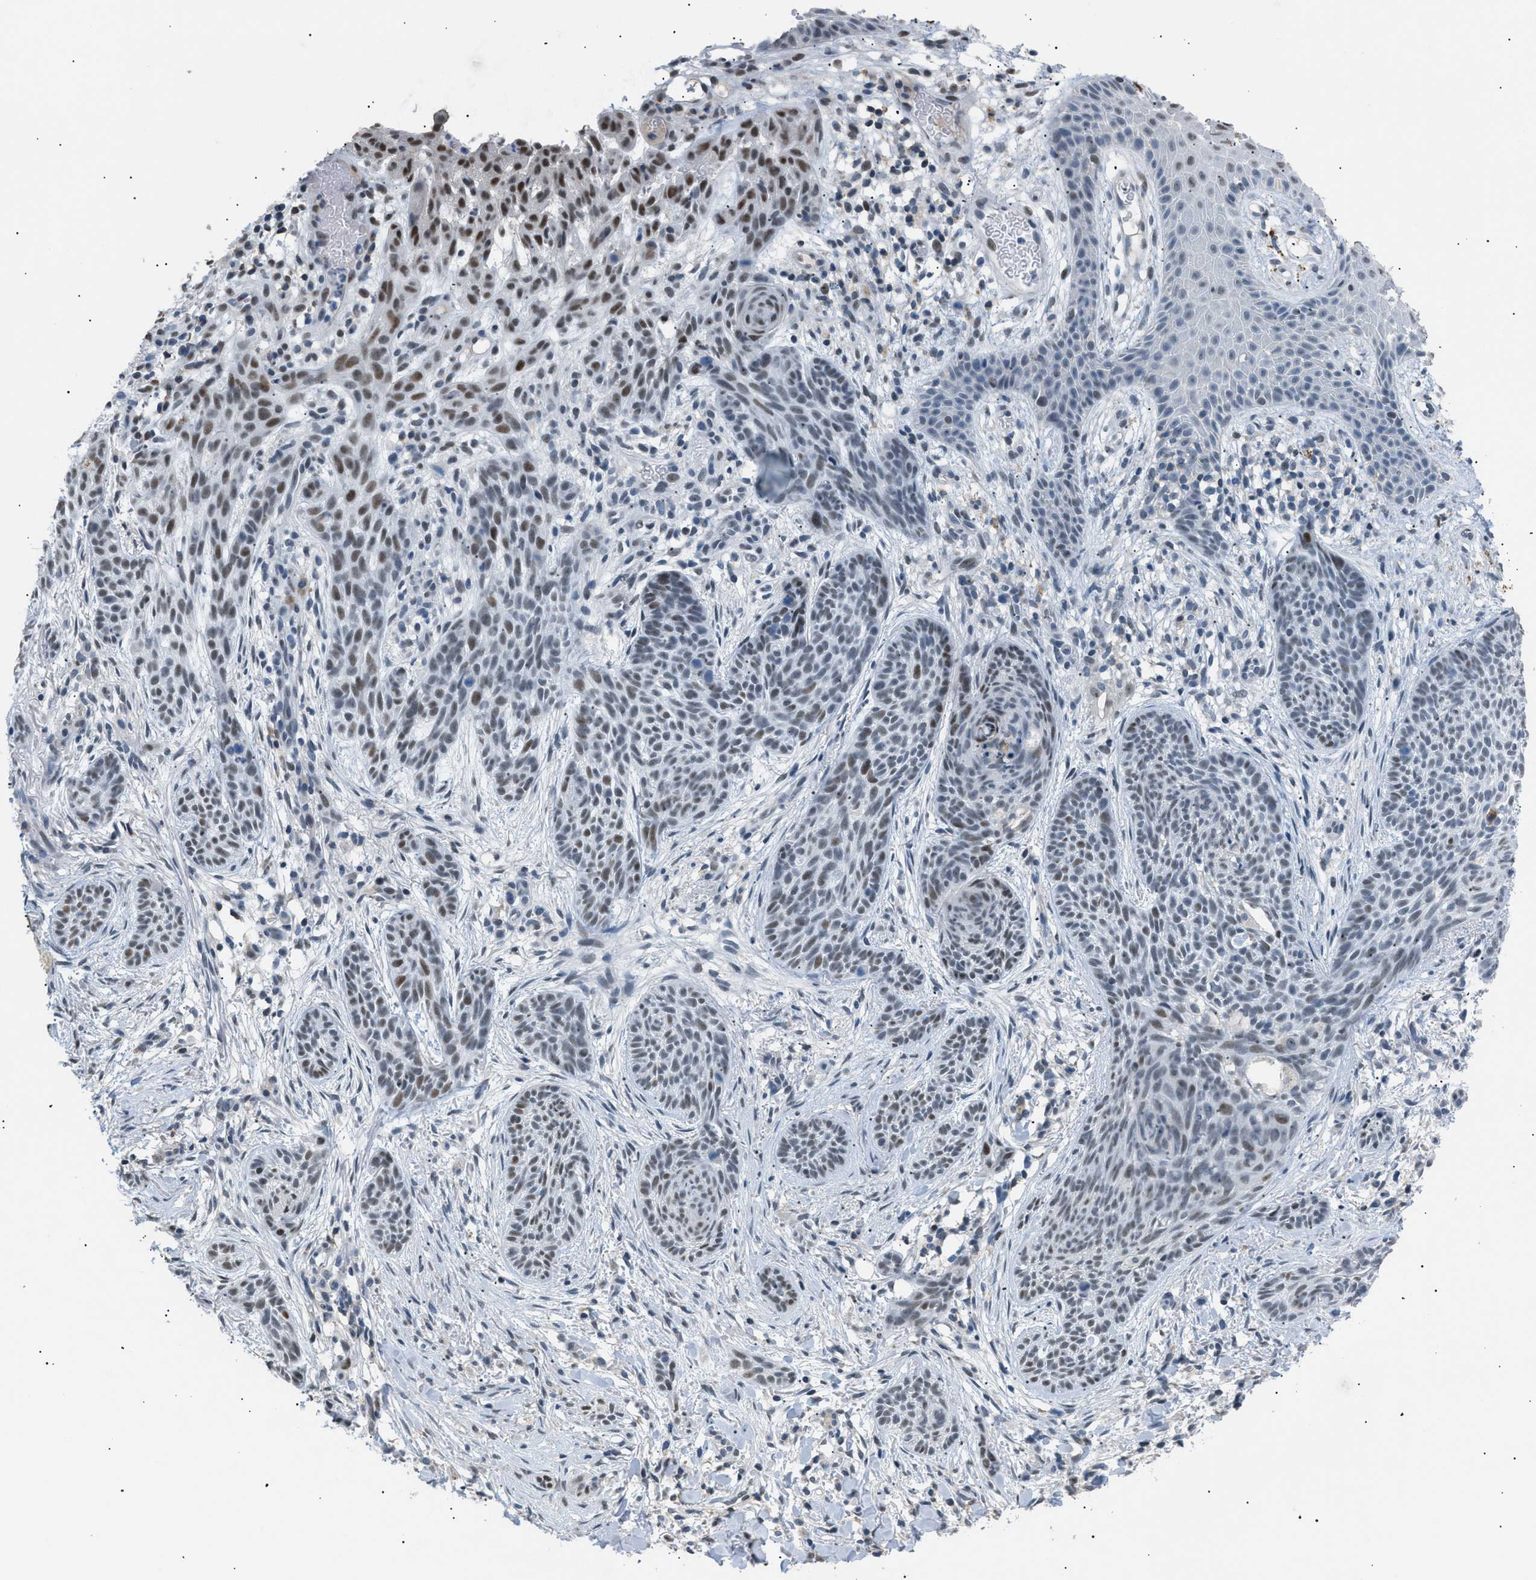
{"staining": {"intensity": "moderate", "quantity": "<25%", "location": "nuclear"}, "tissue": "skin cancer", "cell_type": "Tumor cells", "image_type": "cancer", "snomed": [{"axis": "morphology", "description": "Basal cell carcinoma"}, {"axis": "topography", "description": "Skin"}], "caption": "Immunohistochemical staining of human skin cancer exhibits low levels of moderate nuclear protein staining in approximately <25% of tumor cells.", "gene": "KCNC3", "patient": {"sex": "female", "age": 59}}